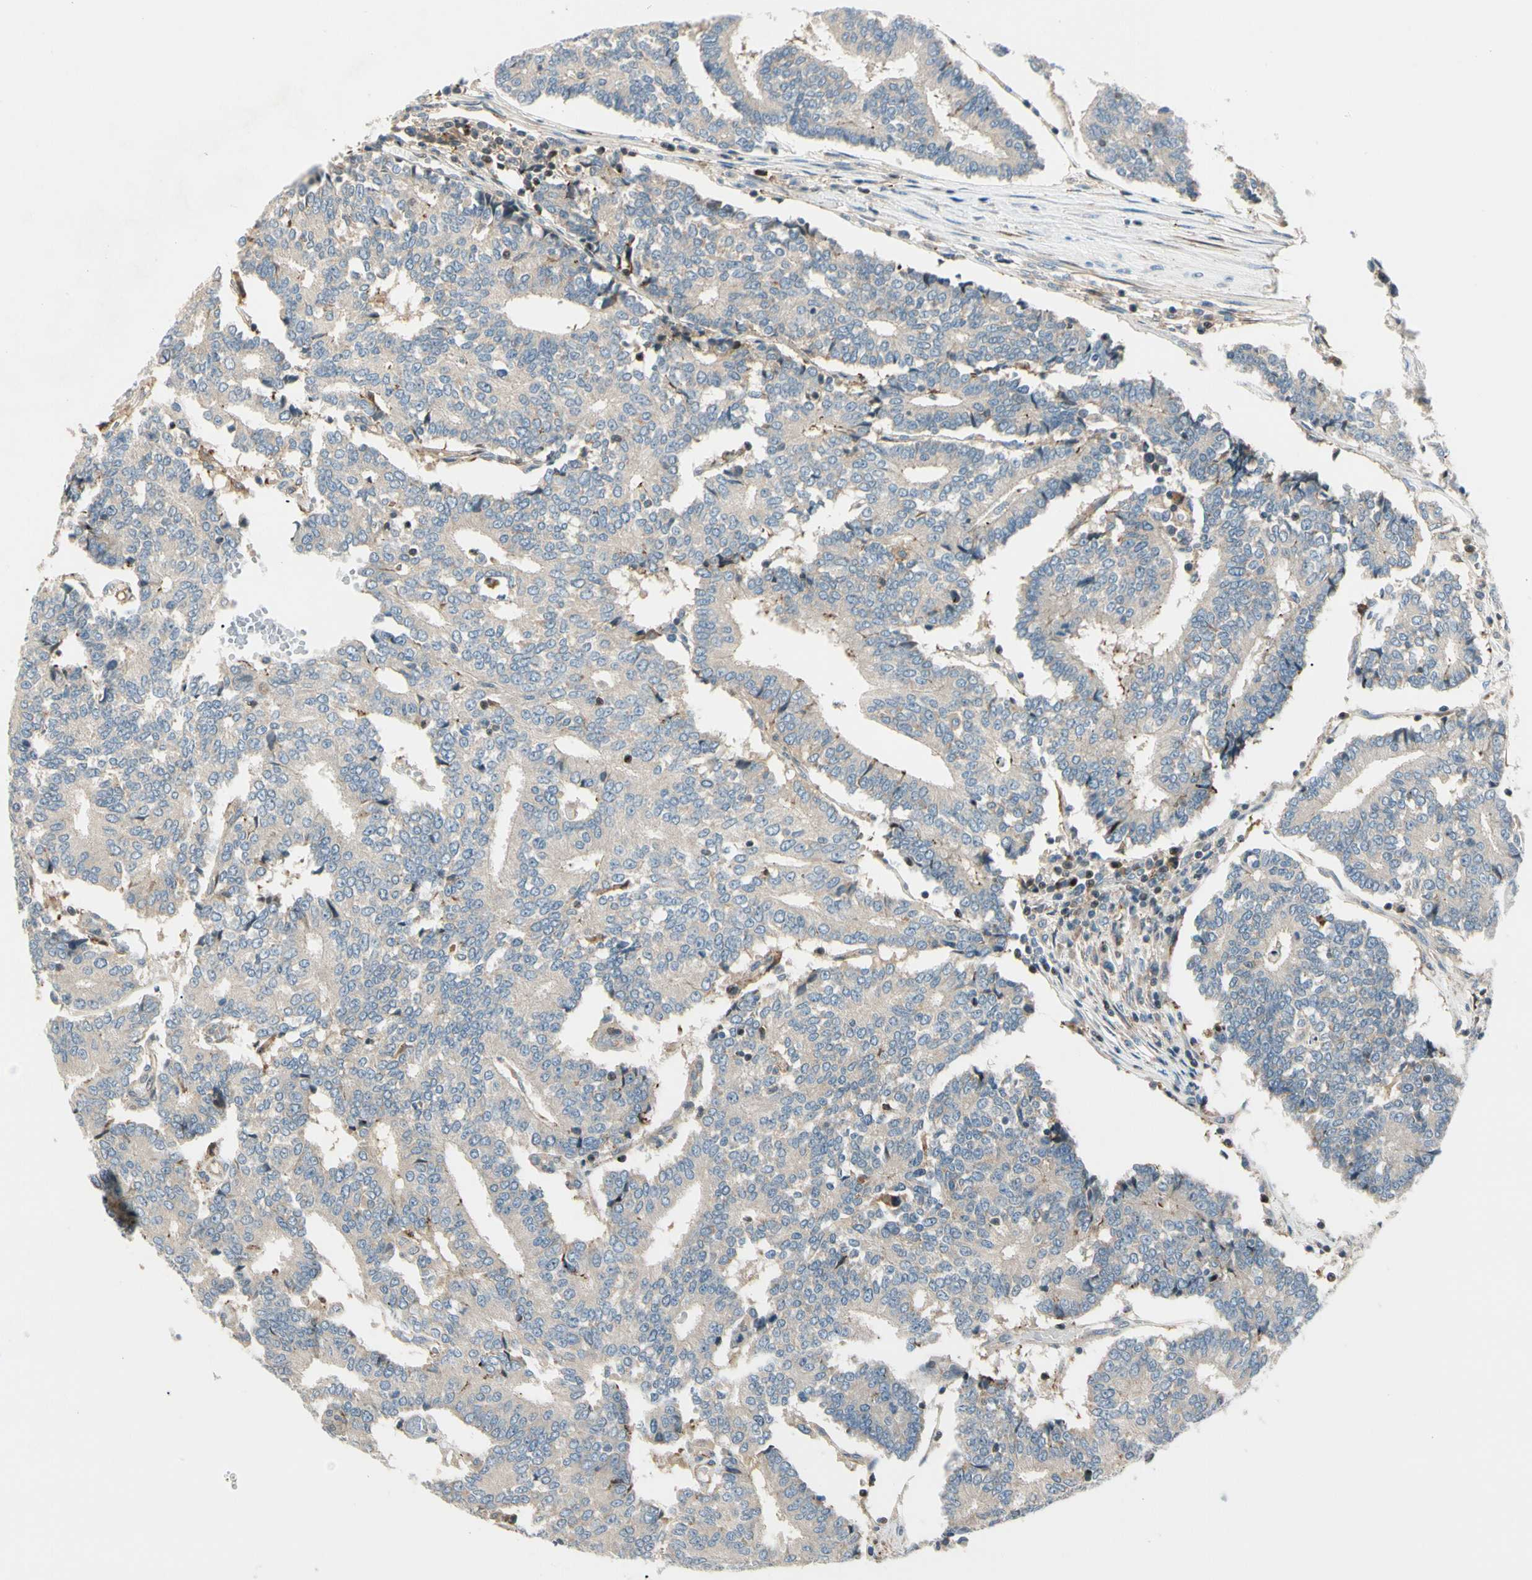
{"staining": {"intensity": "weak", "quantity": ">75%", "location": "cytoplasmic/membranous"}, "tissue": "prostate cancer", "cell_type": "Tumor cells", "image_type": "cancer", "snomed": [{"axis": "morphology", "description": "Adenocarcinoma, High grade"}, {"axis": "topography", "description": "Prostate"}], "caption": "Immunohistochemistry of human prostate cancer exhibits low levels of weak cytoplasmic/membranous expression in about >75% of tumor cells. The staining was performed using DAB (3,3'-diaminobenzidine) to visualize the protein expression in brown, while the nuclei were stained in blue with hematoxylin (Magnification: 20x).", "gene": "CDH6", "patient": {"sex": "male", "age": 55}}